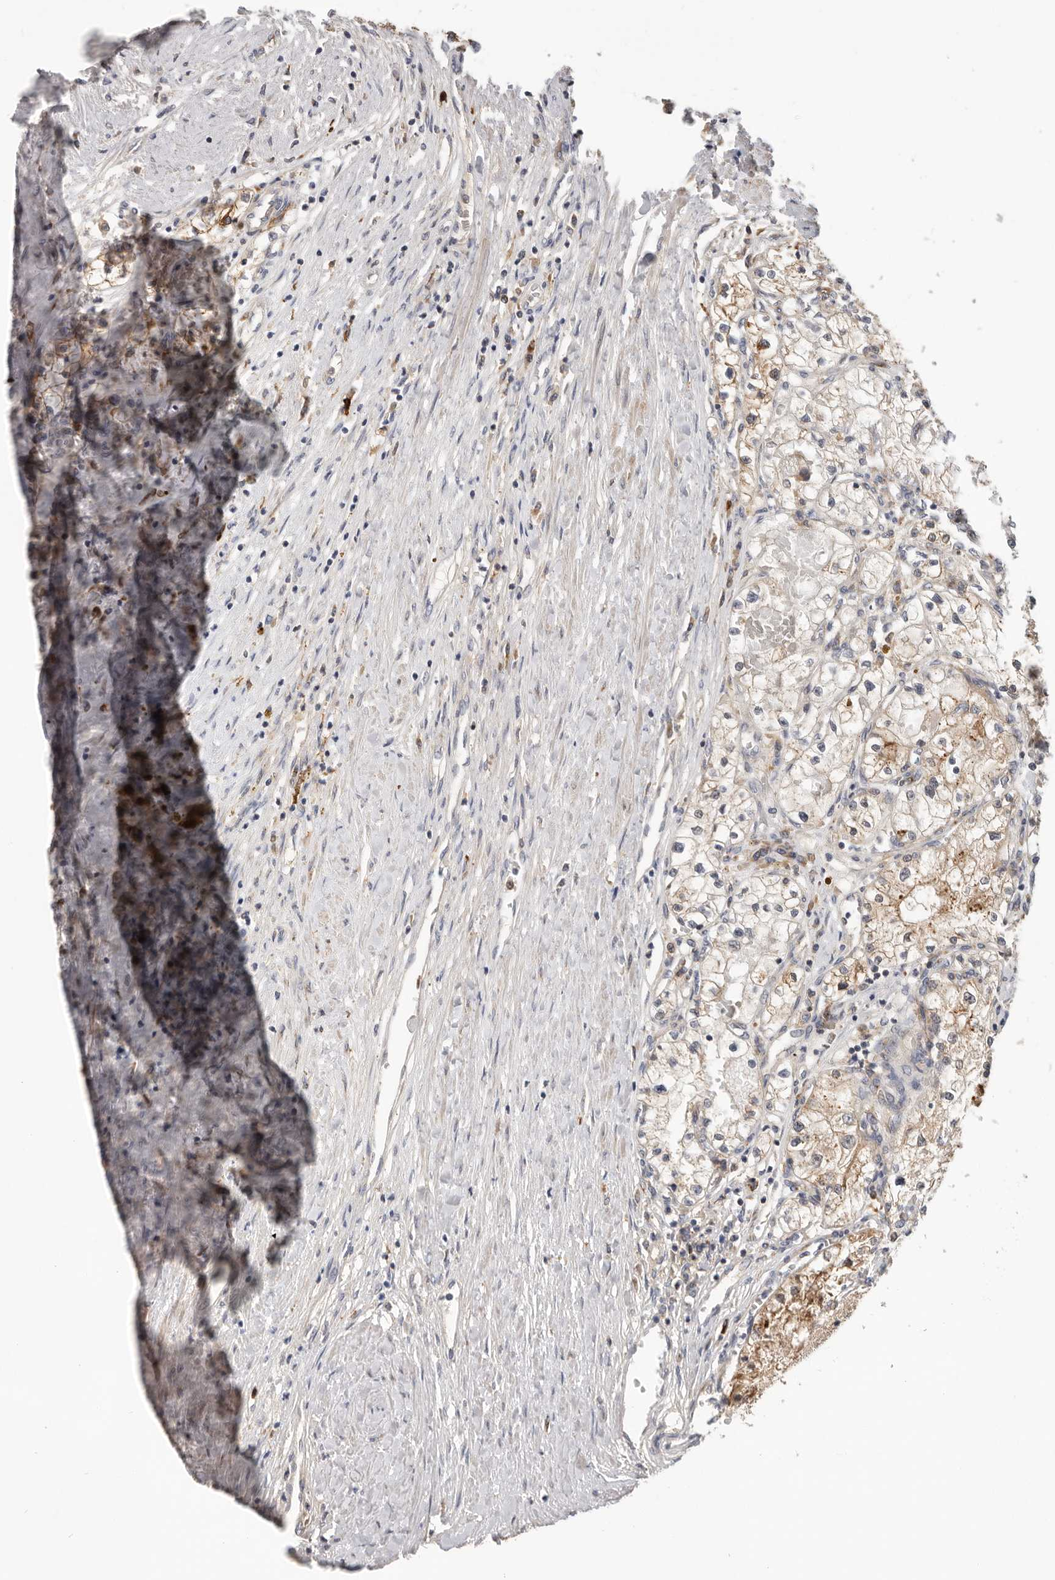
{"staining": {"intensity": "moderate", "quantity": ">75%", "location": "cytoplasmic/membranous"}, "tissue": "renal cancer", "cell_type": "Tumor cells", "image_type": "cancer", "snomed": [{"axis": "morphology", "description": "Normal tissue, NOS"}, {"axis": "morphology", "description": "Adenocarcinoma, NOS"}, {"axis": "topography", "description": "Kidney"}], "caption": "Renal adenocarcinoma stained for a protein displays moderate cytoplasmic/membranous positivity in tumor cells. Immunohistochemistry stains the protein in brown and the nuclei are stained blue.", "gene": "TFRC", "patient": {"sex": "male", "age": 68}}